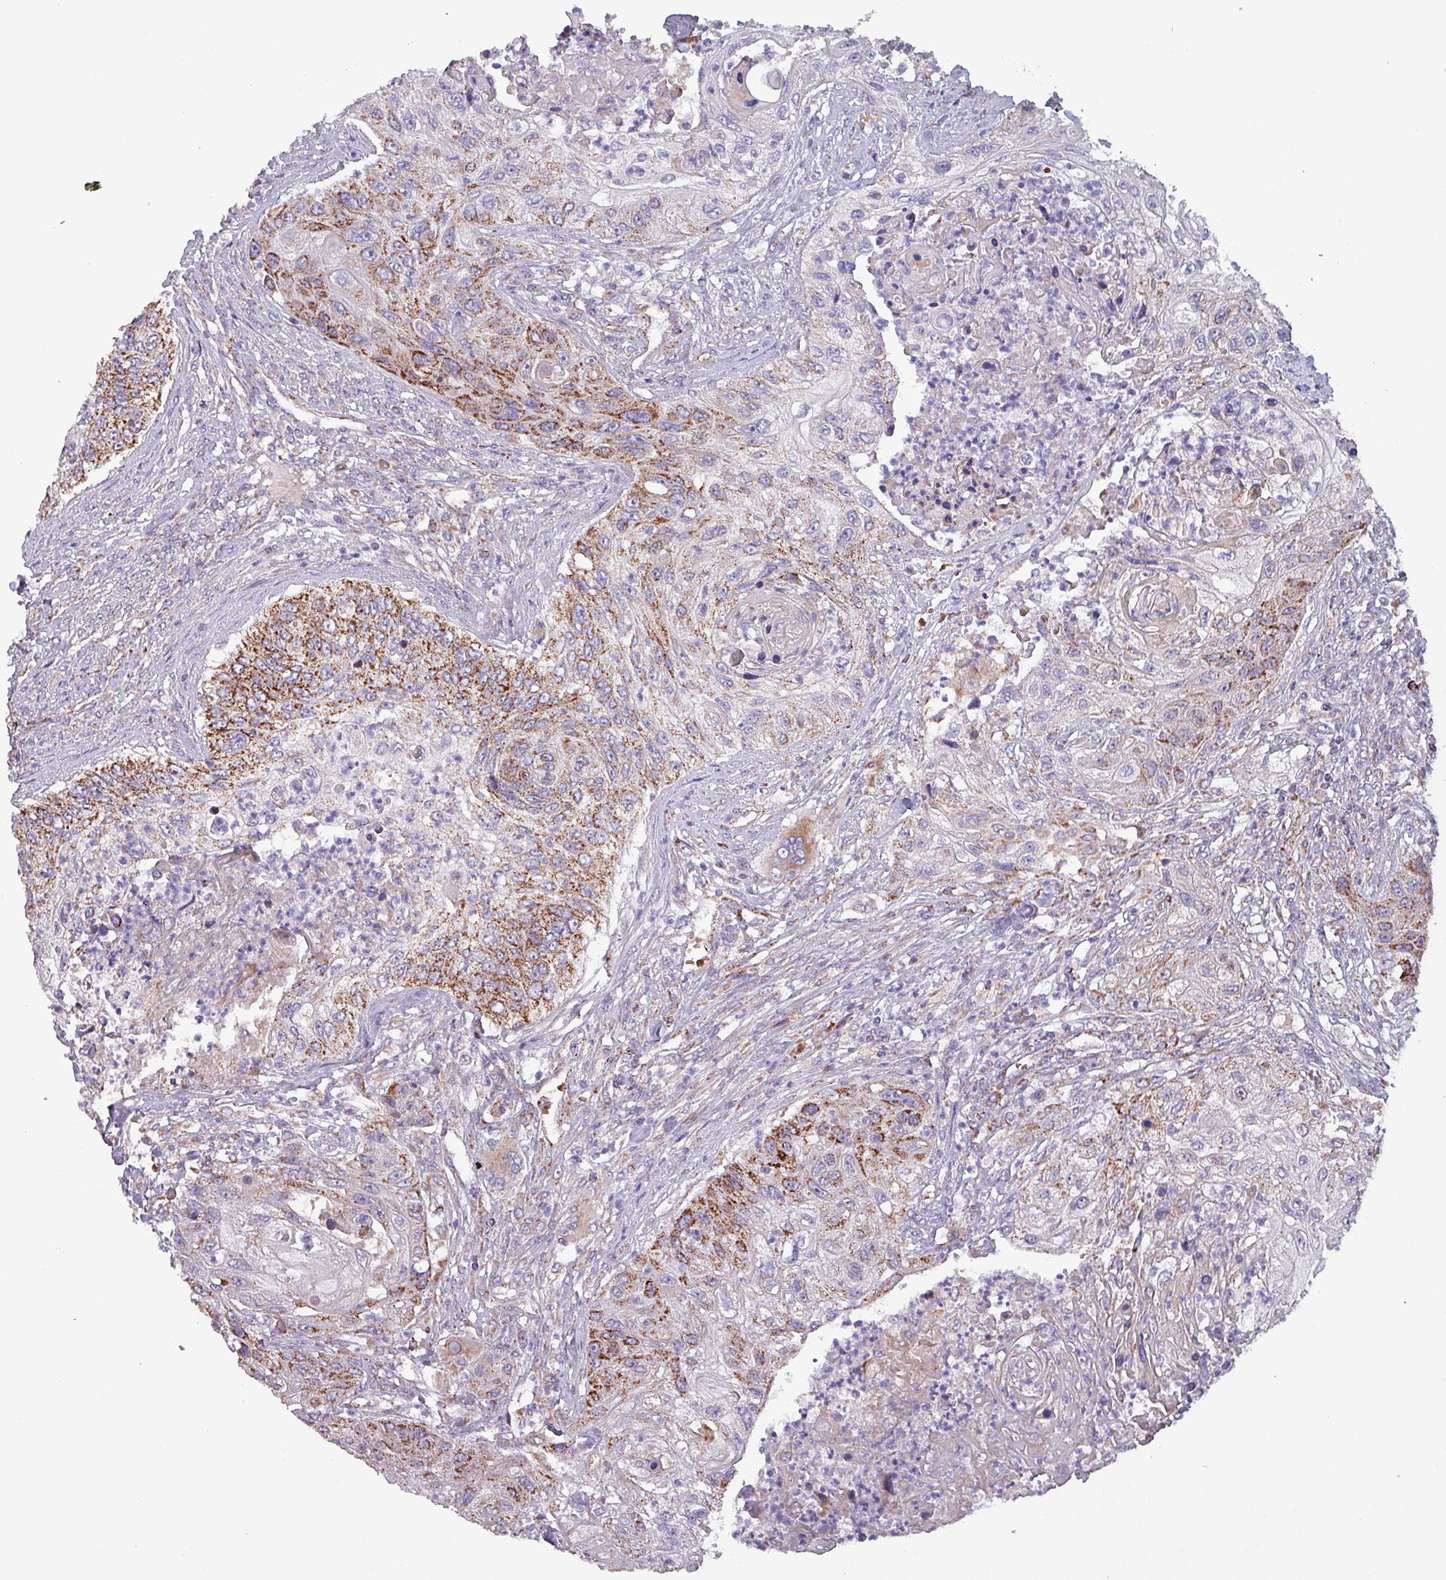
{"staining": {"intensity": "strong", "quantity": "25%-75%", "location": "cytoplasmic/membranous"}, "tissue": "urothelial cancer", "cell_type": "Tumor cells", "image_type": "cancer", "snomed": [{"axis": "morphology", "description": "Urothelial carcinoma, High grade"}, {"axis": "topography", "description": "Urinary bladder"}], "caption": "Brown immunohistochemical staining in human high-grade urothelial carcinoma shows strong cytoplasmic/membranous expression in approximately 25%-75% of tumor cells. The staining was performed using DAB, with brown indicating positive protein expression. Nuclei are stained blue with hematoxylin.", "gene": "ZNF322", "patient": {"sex": "female", "age": 60}}